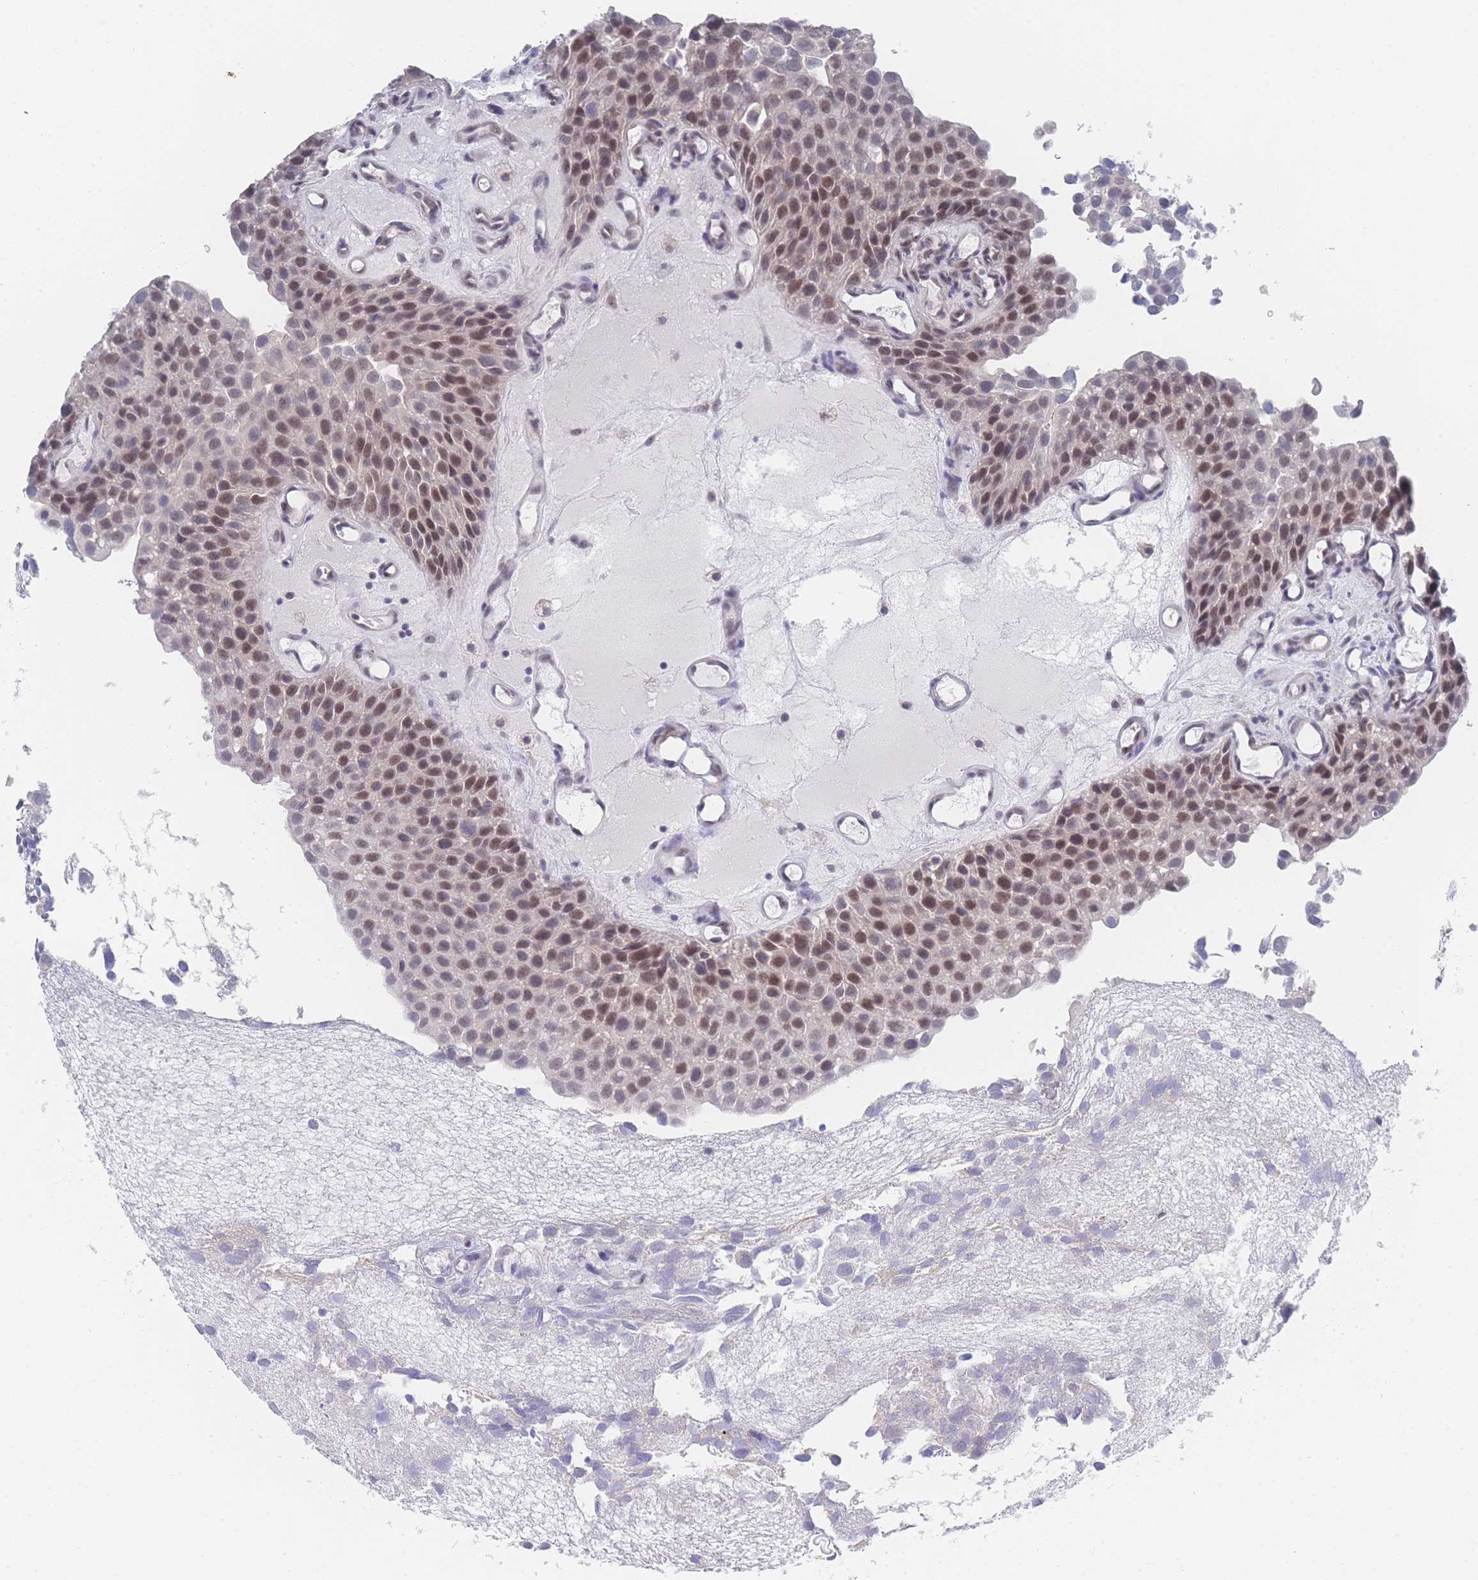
{"staining": {"intensity": "moderate", "quantity": "25%-75%", "location": "nuclear"}, "tissue": "urothelial cancer", "cell_type": "Tumor cells", "image_type": "cancer", "snomed": [{"axis": "morphology", "description": "Urothelial carcinoma, Low grade"}, {"axis": "topography", "description": "Urinary bladder"}], "caption": "Human urothelial carcinoma (low-grade) stained for a protein (brown) demonstrates moderate nuclear positive expression in about 25%-75% of tumor cells.", "gene": "ZNF142", "patient": {"sex": "male", "age": 88}}